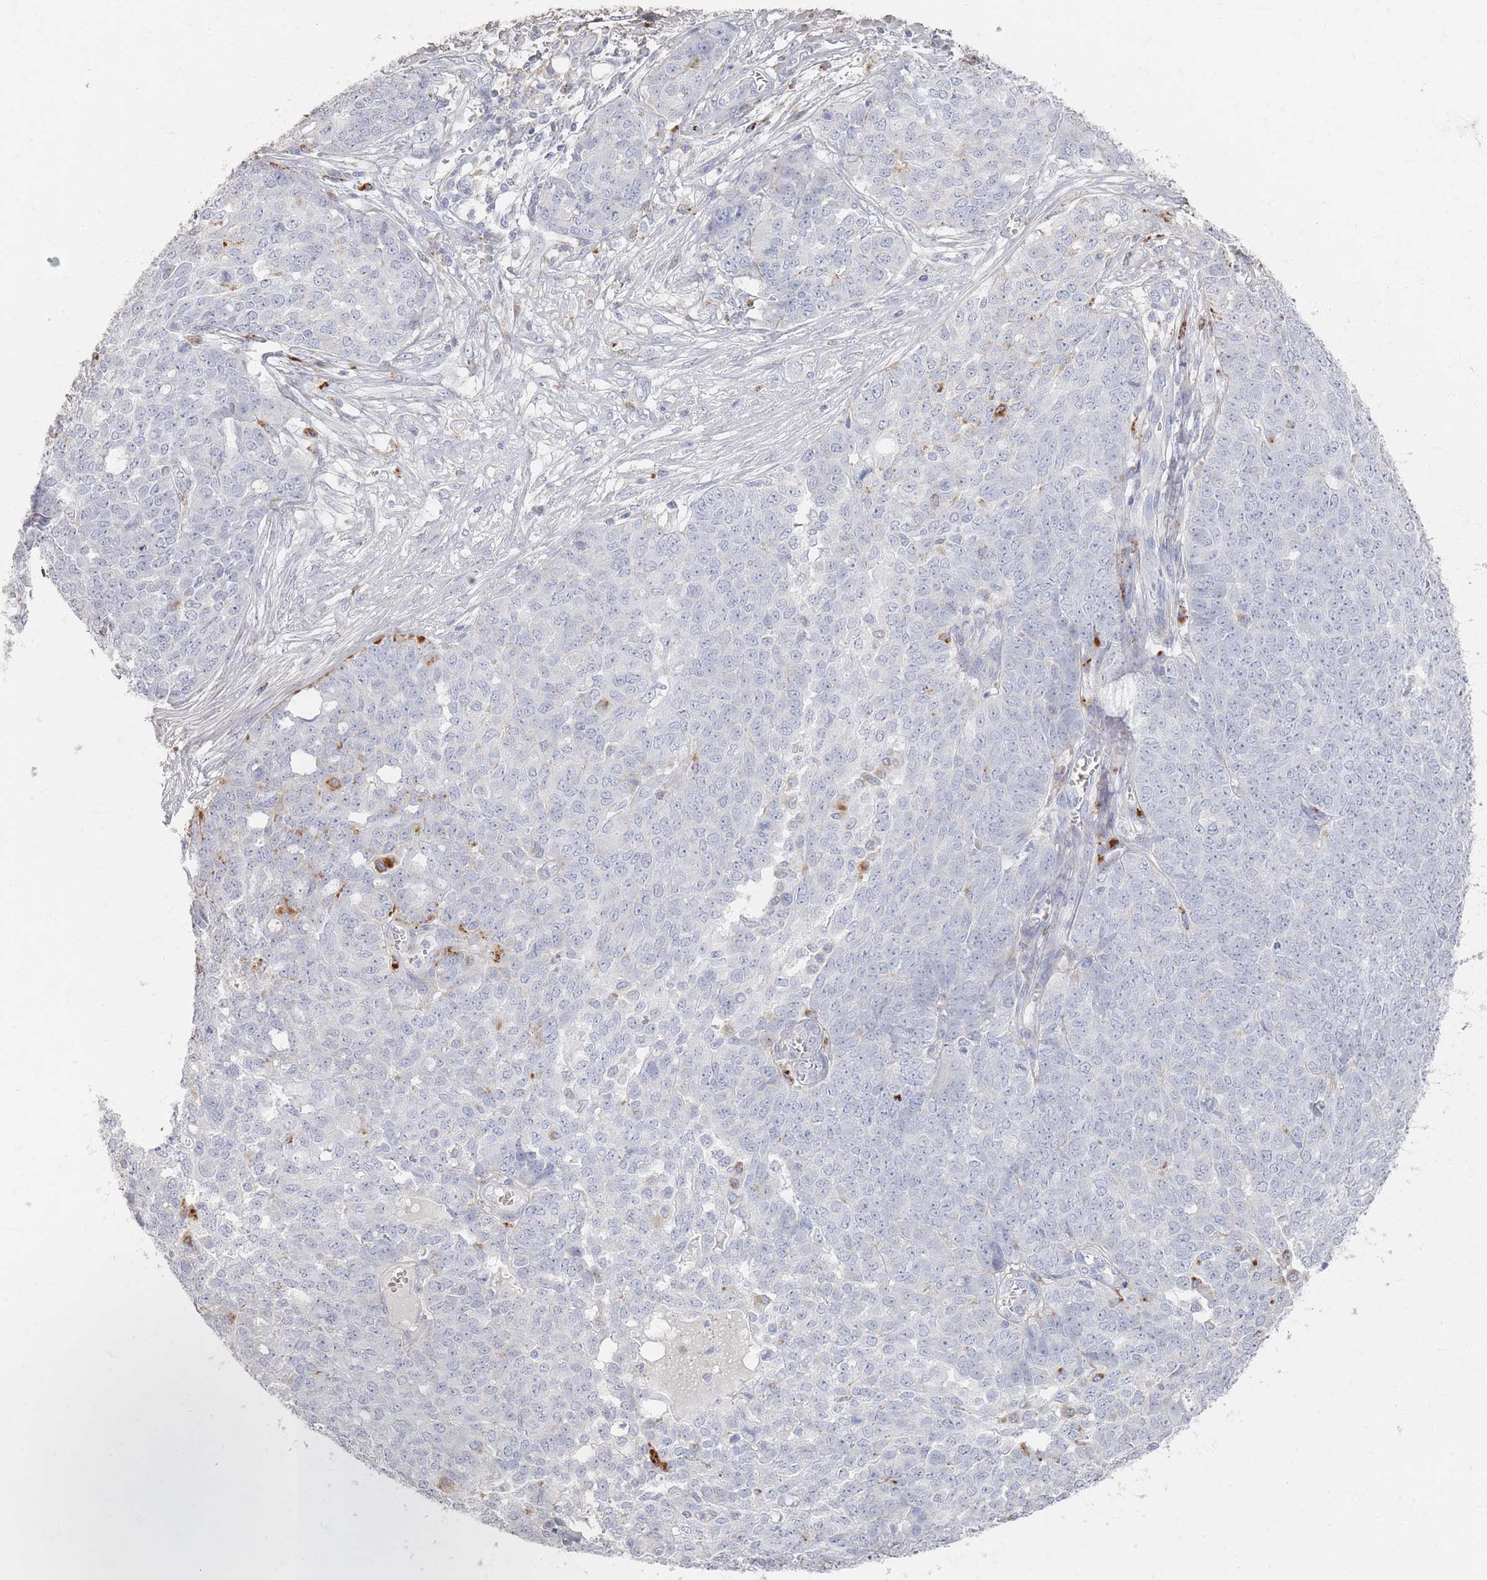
{"staining": {"intensity": "weak", "quantity": "<25%", "location": "cytoplasmic/membranous"}, "tissue": "ovarian cancer", "cell_type": "Tumor cells", "image_type": "cancer", "snomed": [{"axis": "morphology", "description": "Cystadenocarcinoma, serous, NOS"}, {"axis": "topography", "description": "Soft tissue"}, {"axis": "topography", "description": "Ovary"}], "caption": "Protein analysis of ovarian cancer (serous cystadenocarcinoma) demonstrates no significant expression in tumor cells.", "gene": "SLC2A11", "patient": {"sex": "female", "age": 57}}